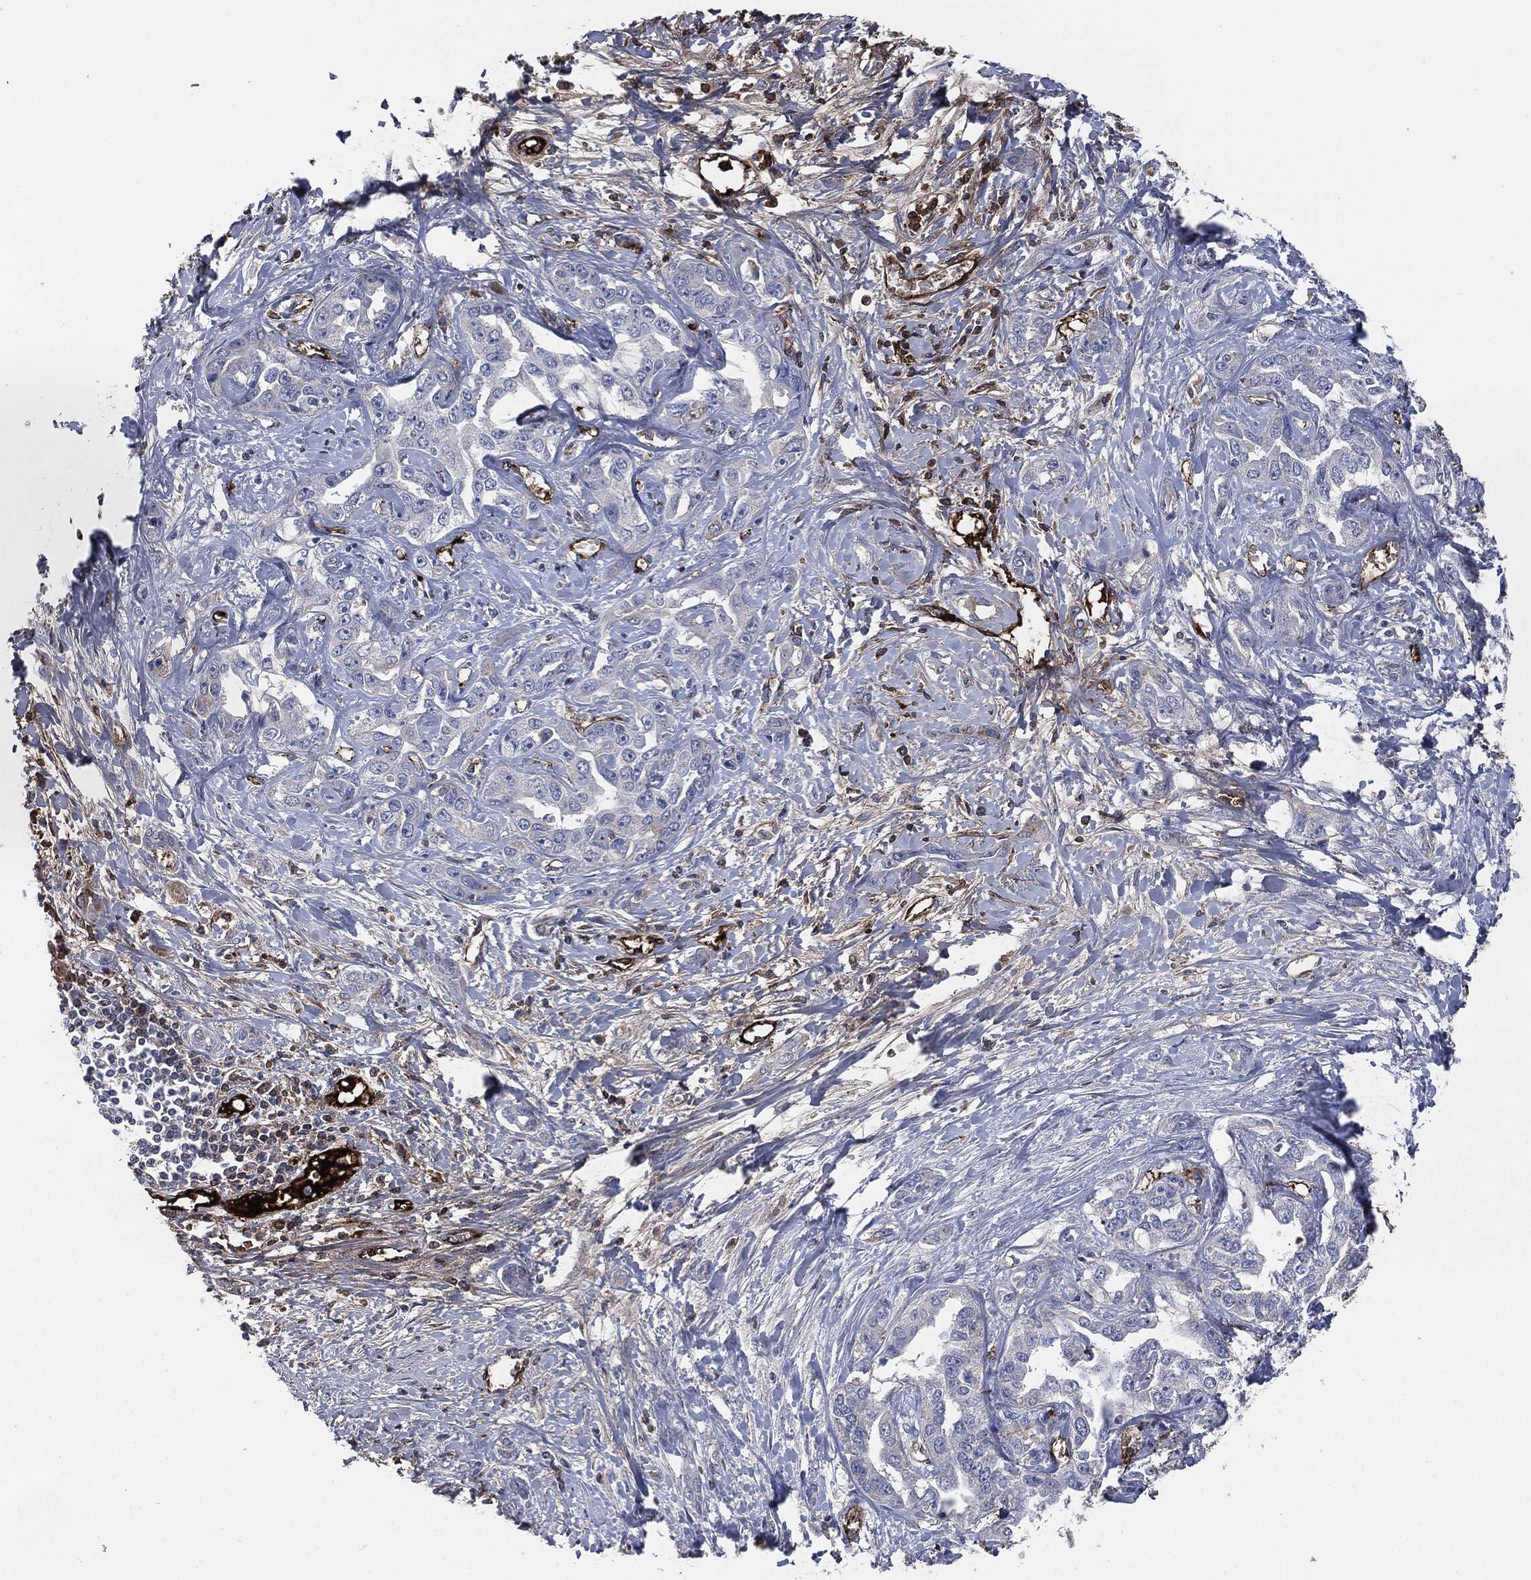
{"staining": {"intensity": "moderate", "quantity": "<25%", "location": "cytoplasmic/membranous"}, "tissue": "liver cancer", "cell_type": "Tumor cells", "image_type": "cancer", "snomed": [{"axis": "morphology", "description": "Cholangiocarcinoma"}, {"axis": "topography", "description": "Liver"}], "caption": "Immunohistochemical staining of human cholangiocarcinoma (liver) shows moderate cytoplasmic/membranous protein positivity in approximately <25% of tumor cells.", "gene": "APOB", "patient": {"sex": "male", "age": 59}}